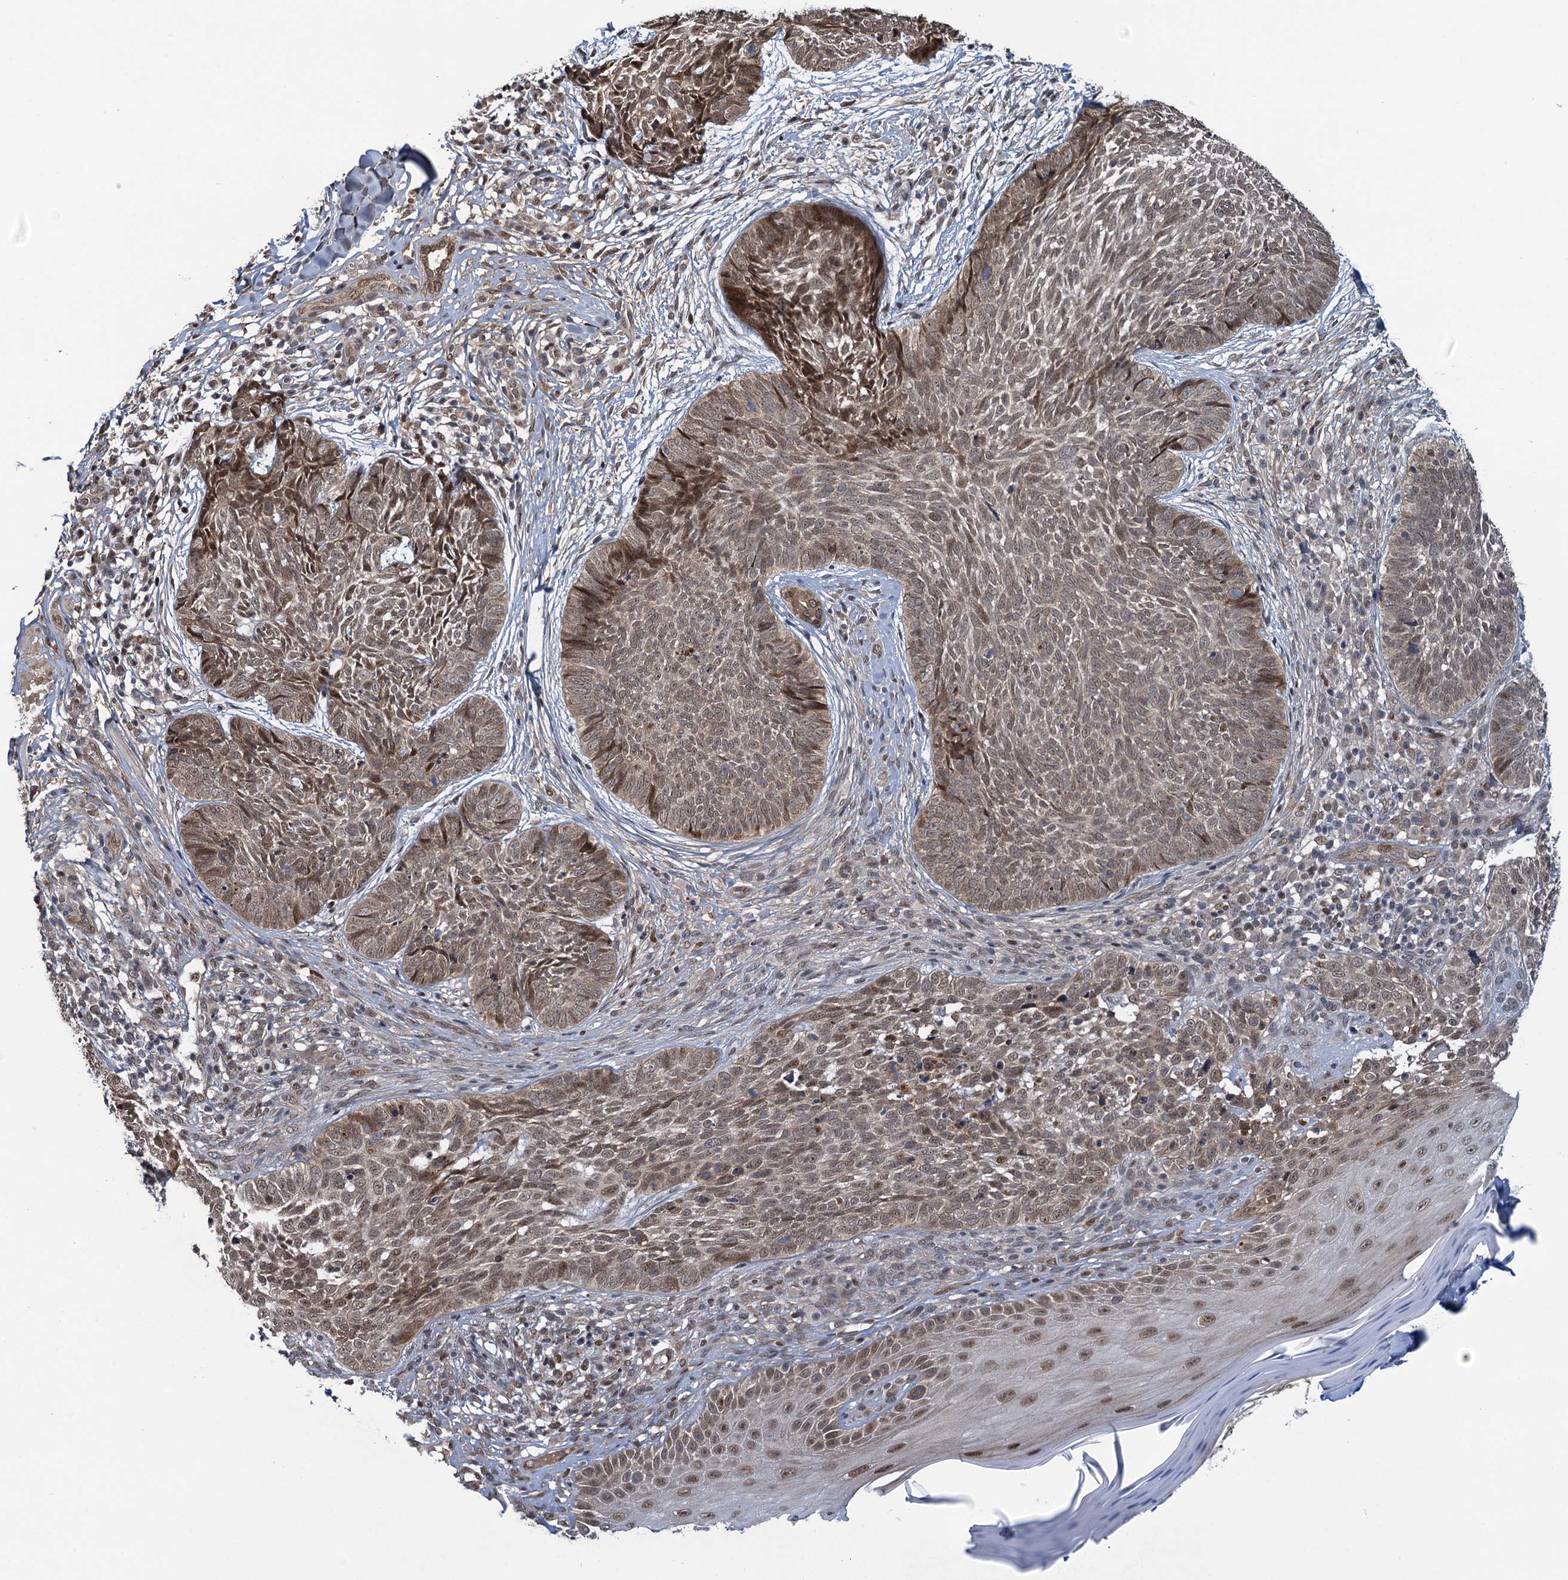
{"staining": {"intensity": "weak", "quantity": ">75%", "location": "cytoplasmic/membranous,nuclear"}, "tissue": "skin cancer", "cell_type": "Tumor cells", "image_type": "cancer", "snomed": [{"axis": "morphology", "description": "Basal cell carcinoma"}, {"axis": "topography", "description": "Skin"}], "caption": "Immunohistochemistry (IHC) (DAB) staining of human skin cancer displays weak cytoplasmic/membranous and nuclear protein staining in about >75% of tumor cells.", "gene": "EVX2", "patient": {"sex": "female", "age": 61}}